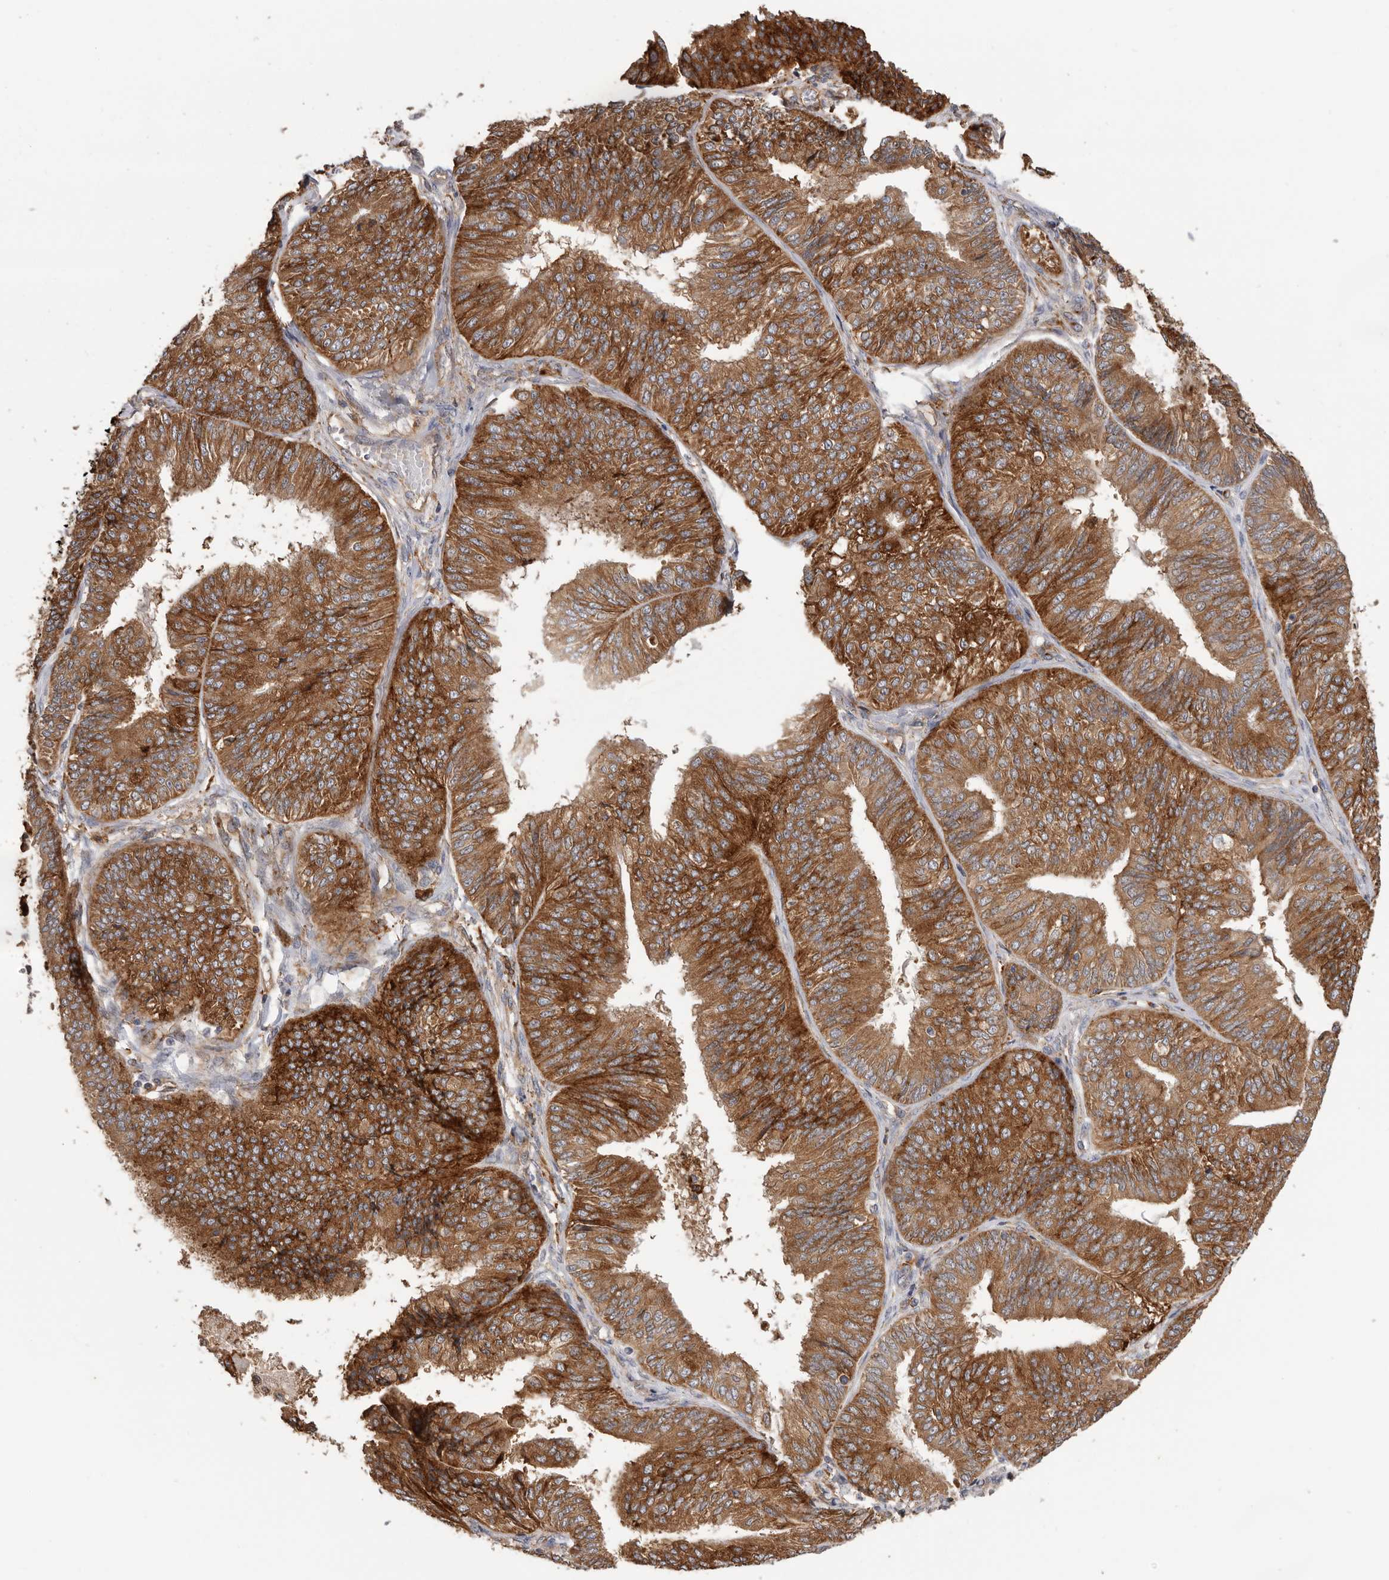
{"staining": {"intensity": "strong", "quantity": ">75%", "location": "cytoplasmic/membranous"}, "tissue": "endometrial cancer", "cell_type": "Tumor cells", "image_type": "cancer", "snomed": [{"axis": "morphology", "description": "Adenocarcinoma, NOS"}, {"axis": "topography", "description": "Endometrium"}], "caption": "High-power microscopy captured an IHC micrograph of endometrial cancer (adenocarcinoma), revealing strong cytoplasmic/membranous expression in about >75% of tumor cells.", "gene": "TFRC", "patient": {"sex": "female", "age": 58}}